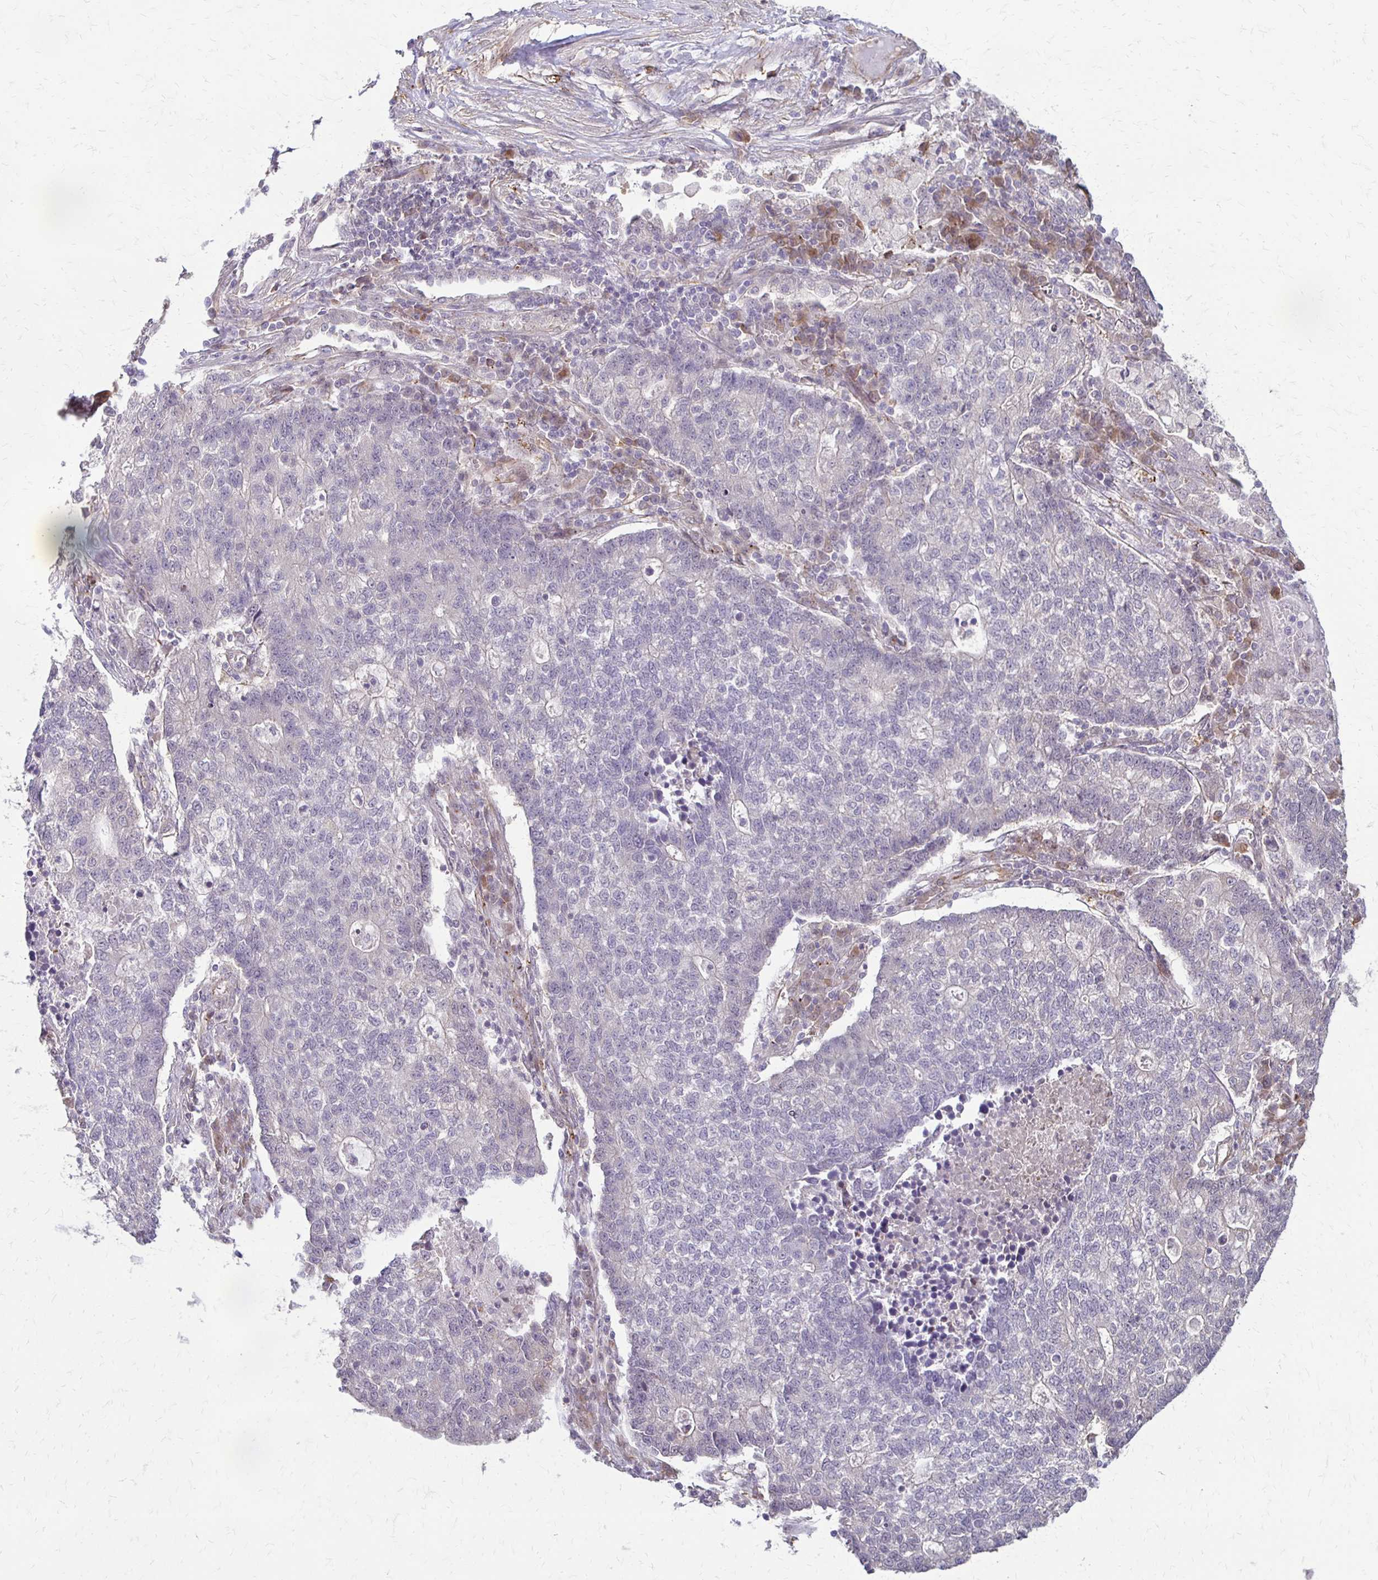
{"staining": {"intensity": "negative", "quantity": "none", "location": "none"}, "tissue": "lung cancer", "cell_type": "Tumor cells", "image_type": "cancer", "snomed": [{"axis": "morphology", "description": "Adenocarcinoma, NOS"}, {"axis": "topography", "description": "Lung"}], "caption": "The immunohistochemistry histopathology image has no significant positivity in tumor cells of lung cancer tissue.", "gene": "CFL2", "patient": {"sex": "male", "age": 57}}